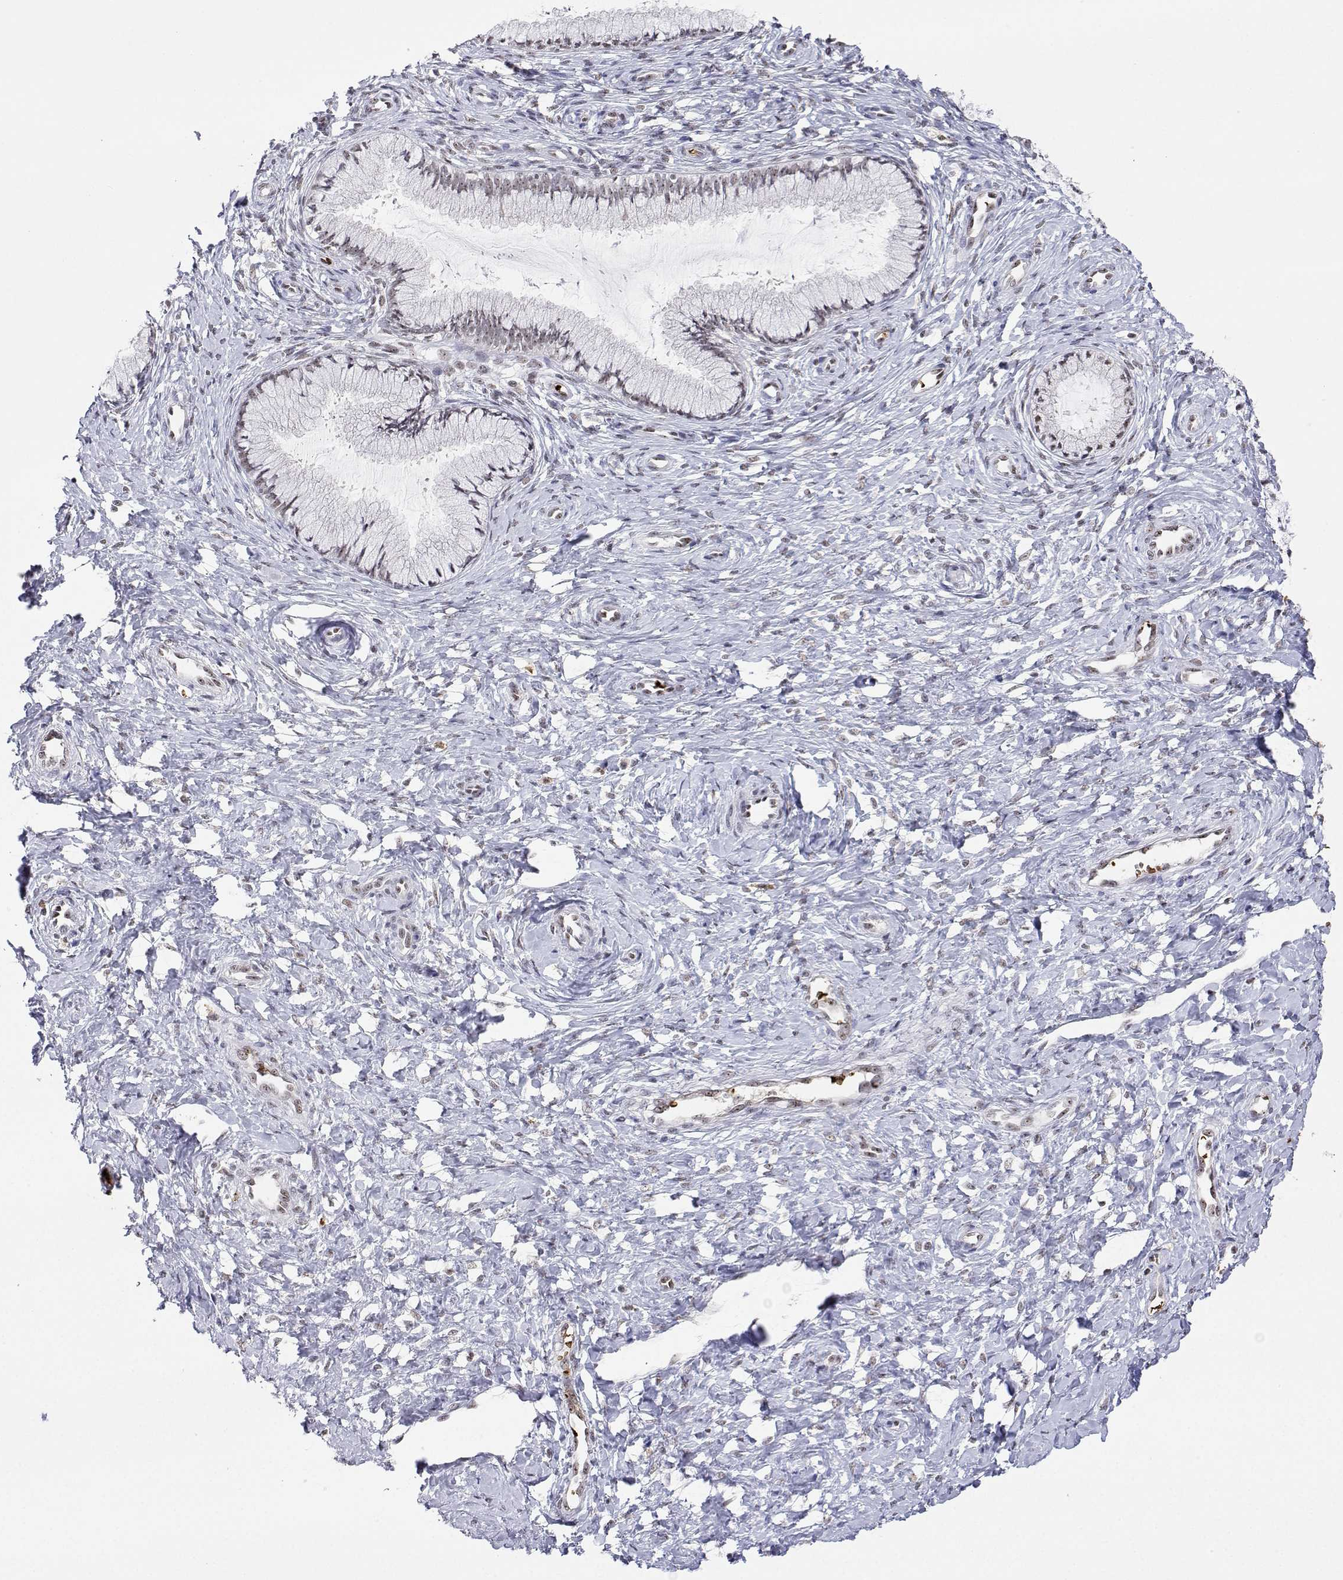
{"staining": {"intensity": "weak", "quantity": "25%-75%", "location": "nuclear"}, "tissue": "cervix", "cell_type": "Glandular cells", "image_type": "normal", "snomed": [{"axis": "morphology", "description": "Normal tissue, NOS"}, {"axis": "topography", "description": "Cervix"}], "caption": "Cervix stained with a protein marker demonstrates weak staining in glandular cells.", "gene": "ADAR", "patient": {"sex": "female", "age": 37}}